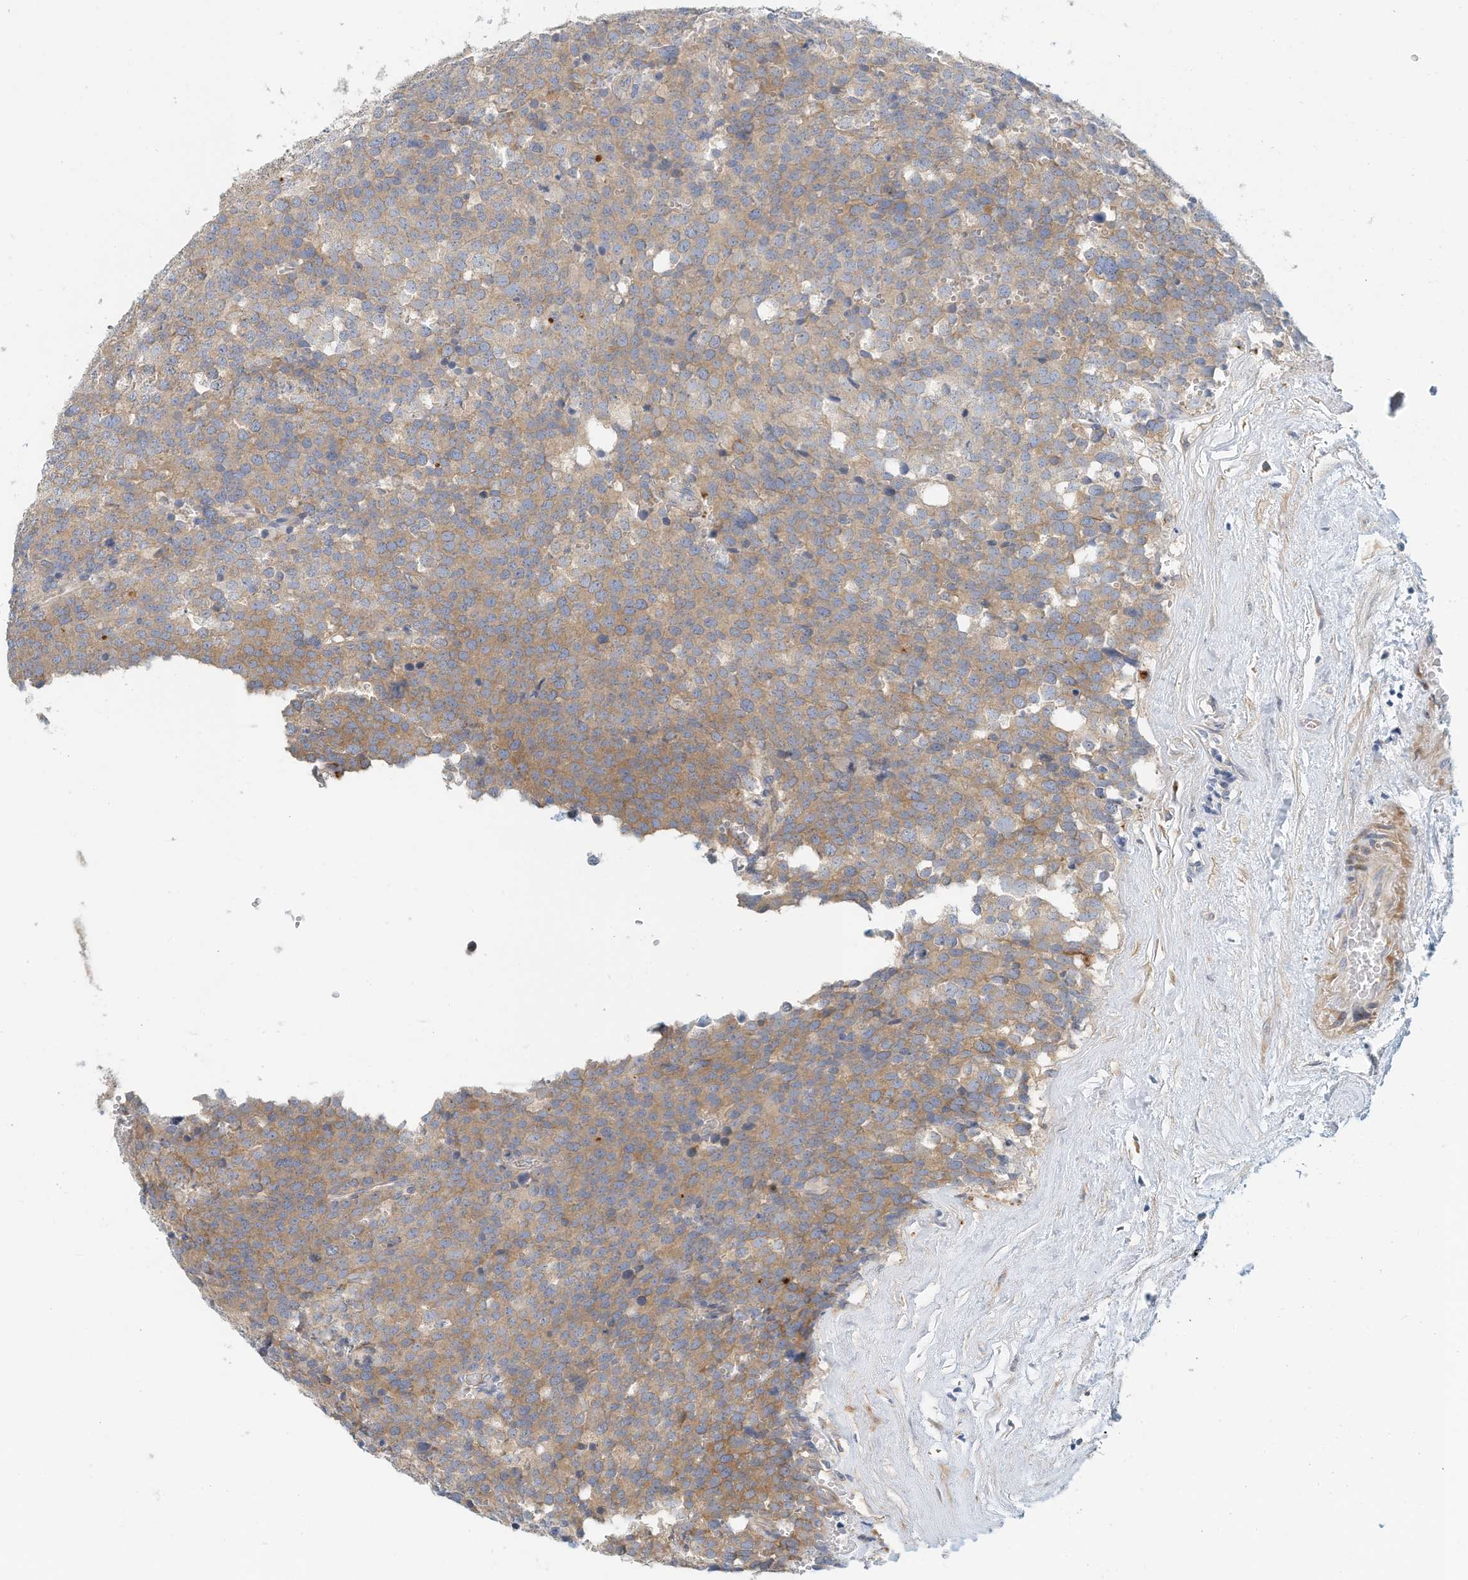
{"staining": {"intensity": "weak", "quantity": ">75%", "location": "cytoplasmic/membranous"}, "tissue": "testis cancer", "cell_type": "Tumor cells", "image_type": "cancer", "snomed": [{"axis": "morphology", "description": "Seminoma, NOS"}, {"axis": "topography", "description": "Testis"}], "caption": "A low amount of weak cytoplasmic/membranous positivity is appreciated in about >75% of tumor cells in testis seminoma tissue.", "gene": "MICAL1", "patient": {"sex": "male", "age": 71}}